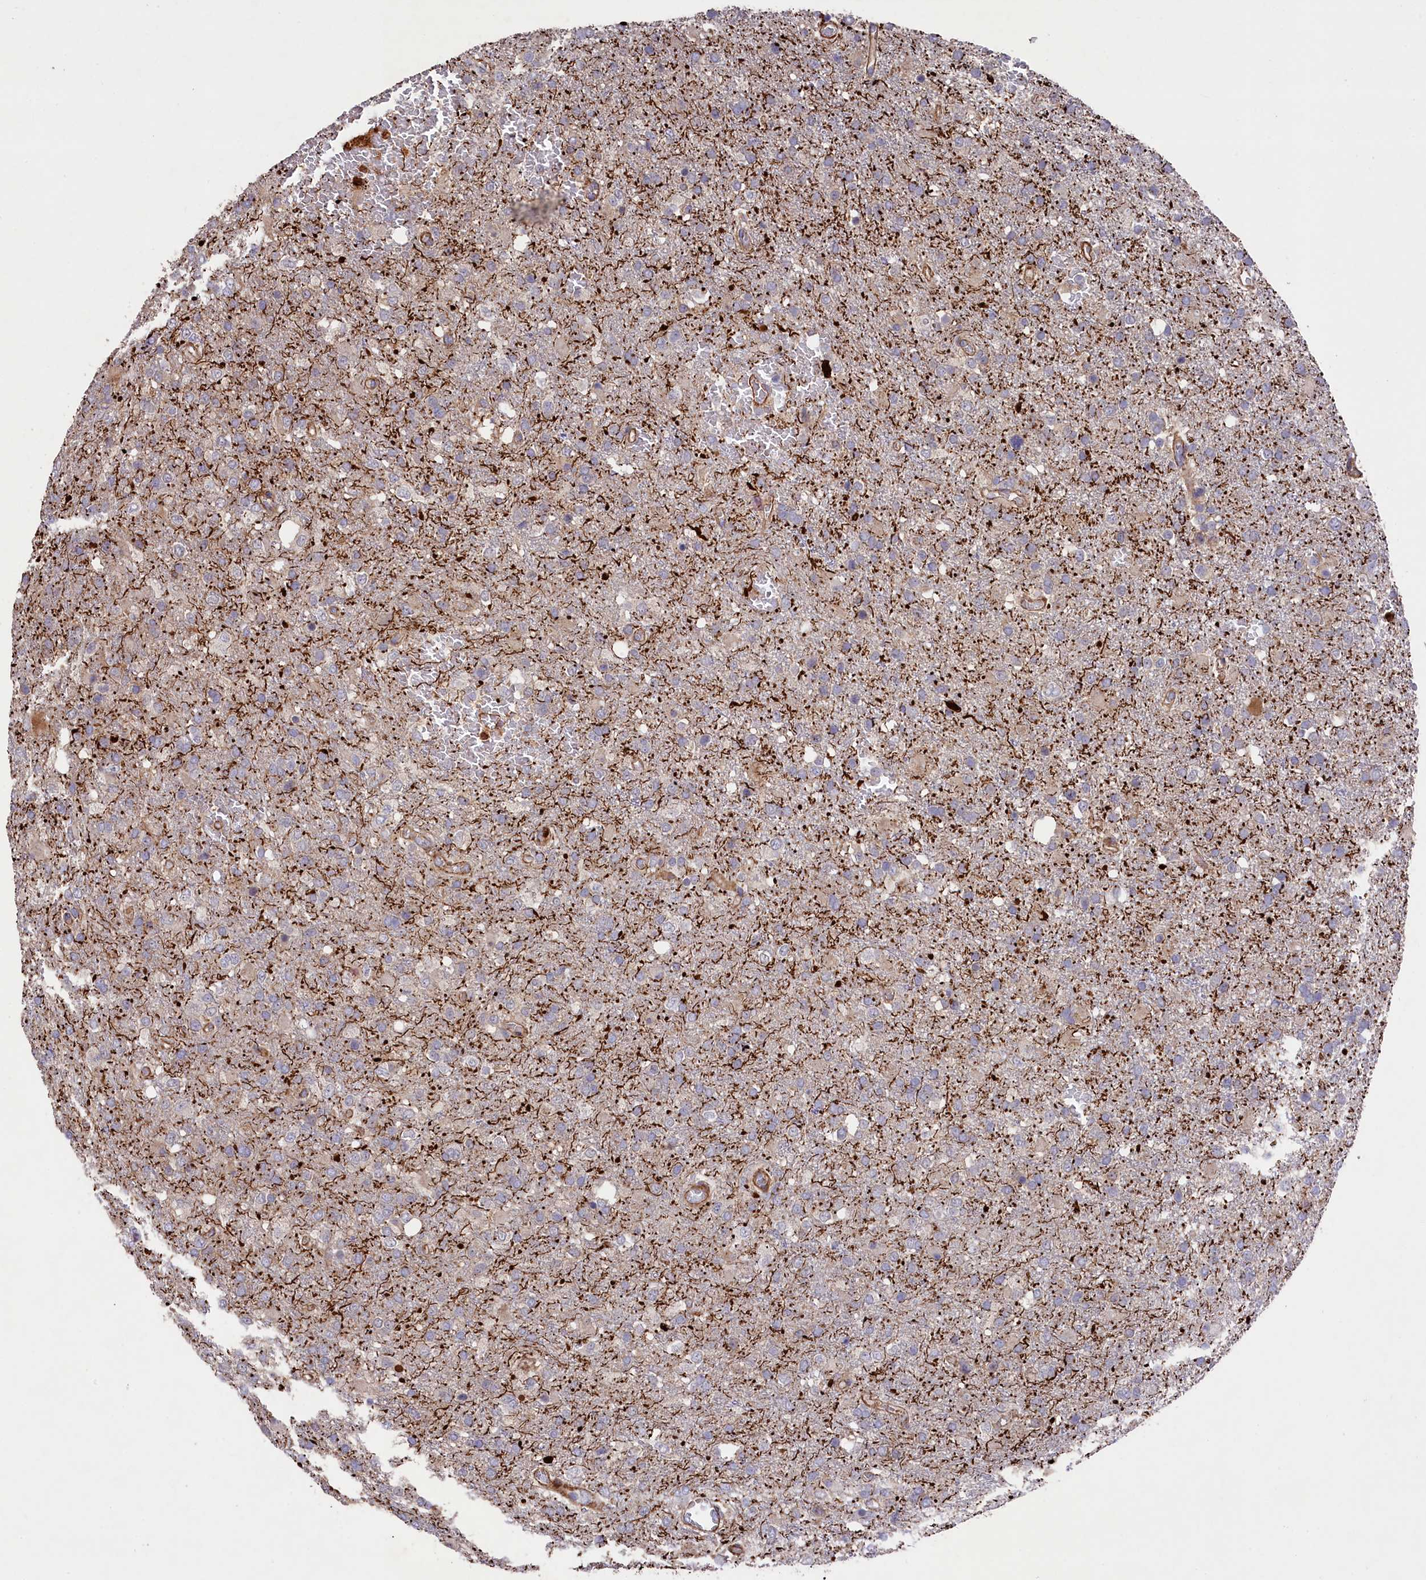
{"staining": {"intensity": "negative", "quantity": "none", "location": "none"}, "tissue": "glioma", "cell_type": "Tumor cells", "image_type": "cancer", "snomed": [{"axis": "morphology", "description": "Glioma, malignant, High grade"}, {"axis": "topography", "description": "Brain"}], "caption": "IHC histopathology image of human high-grade glioma (malignant) stained for a protein (brown), which shows no expression in tumor cells.", "gene": "RAPSN", "patient": {"sex": "female", "age": 74}}